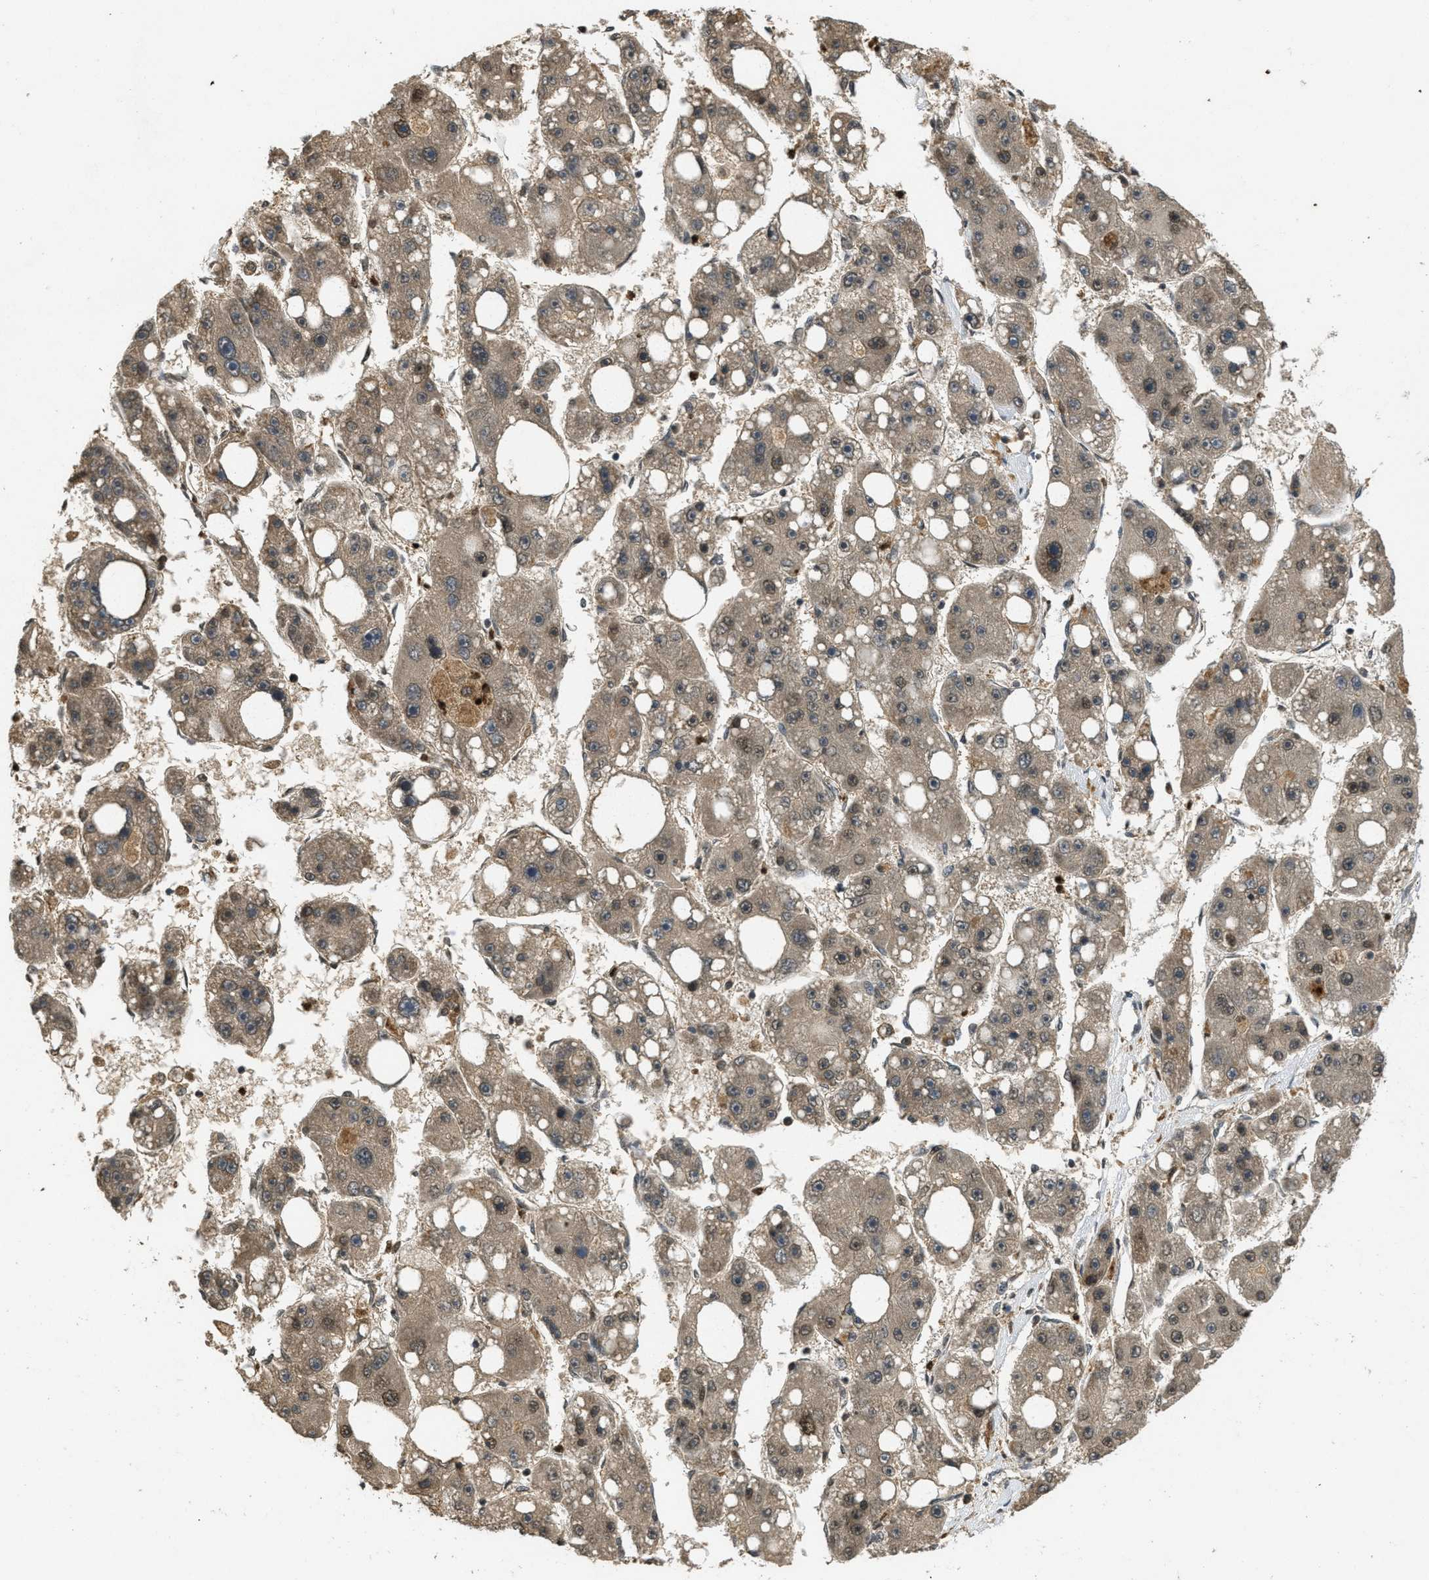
{"staining": {"intensity": "weak", "quantity": ">75%", "location": "cytoplasmic/membranous,nuclear"}, "tissue": "liver cancer", "cell_type": "Tumor cells", "image_type": "cancer", "snomed": [{"axis": "morphology", "description": "Carcinoma, Hepatocellular, NOS"}, {"axis": "topography", "description": "Liver"}], "caption": "Protein expression analysis of liver hepatocellular carcinoma reveals weak cytoplasmic/membranous and nuclear staining in approximately >75% of tumor cells.", "gene": "ATG7", "patient": {"sex": "female", "age": 61}}